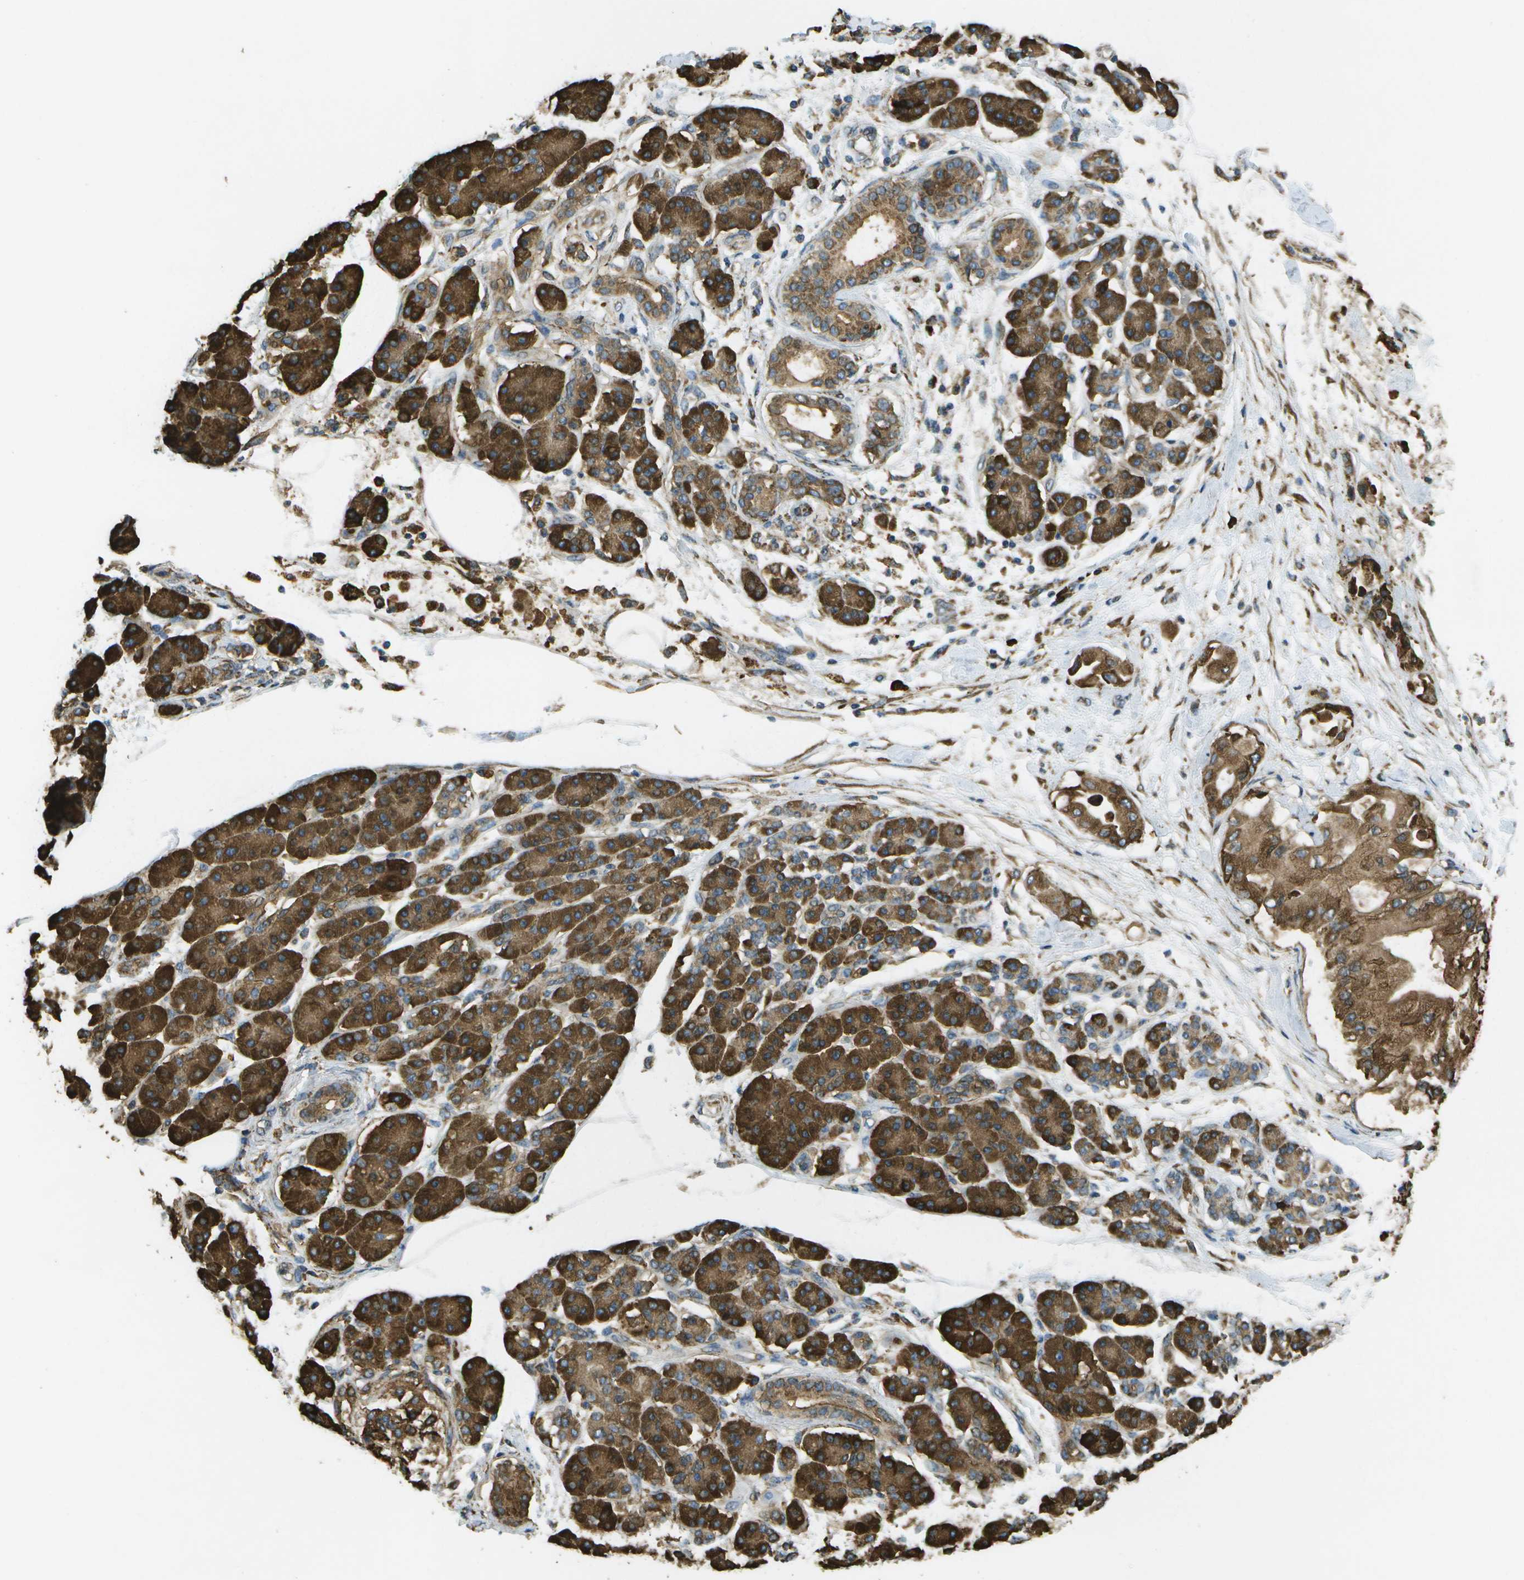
{"staining": {"intensity": "strong", "quantity": ">75%", "location": "cytoplasmic/membranous"}, "tissue": "pancreatic cancer", "cell_type": "Tumor cells", "image_type": "cancer", "snomed": [{"axis": "morphology", "description": "Adenocarcinoma, NOS"}, {"axis": "morphology", "description": "Adenocarcinoma, metastatic, NOS"}, {"axis": "topography", "description": "Lymph node"}, {"axis": "topography", "description": "Pancreas"}, {"axis": "topography", "description": "Duodenum"}], "caption": "Protein staining reveals strong cytoplasmic/membranous positivity in approximately >75% of tumor cells in adenocarcinoma (pancreatic).", "gene": "PDIA4", "patient": {"sex": "female", "age": 64}}